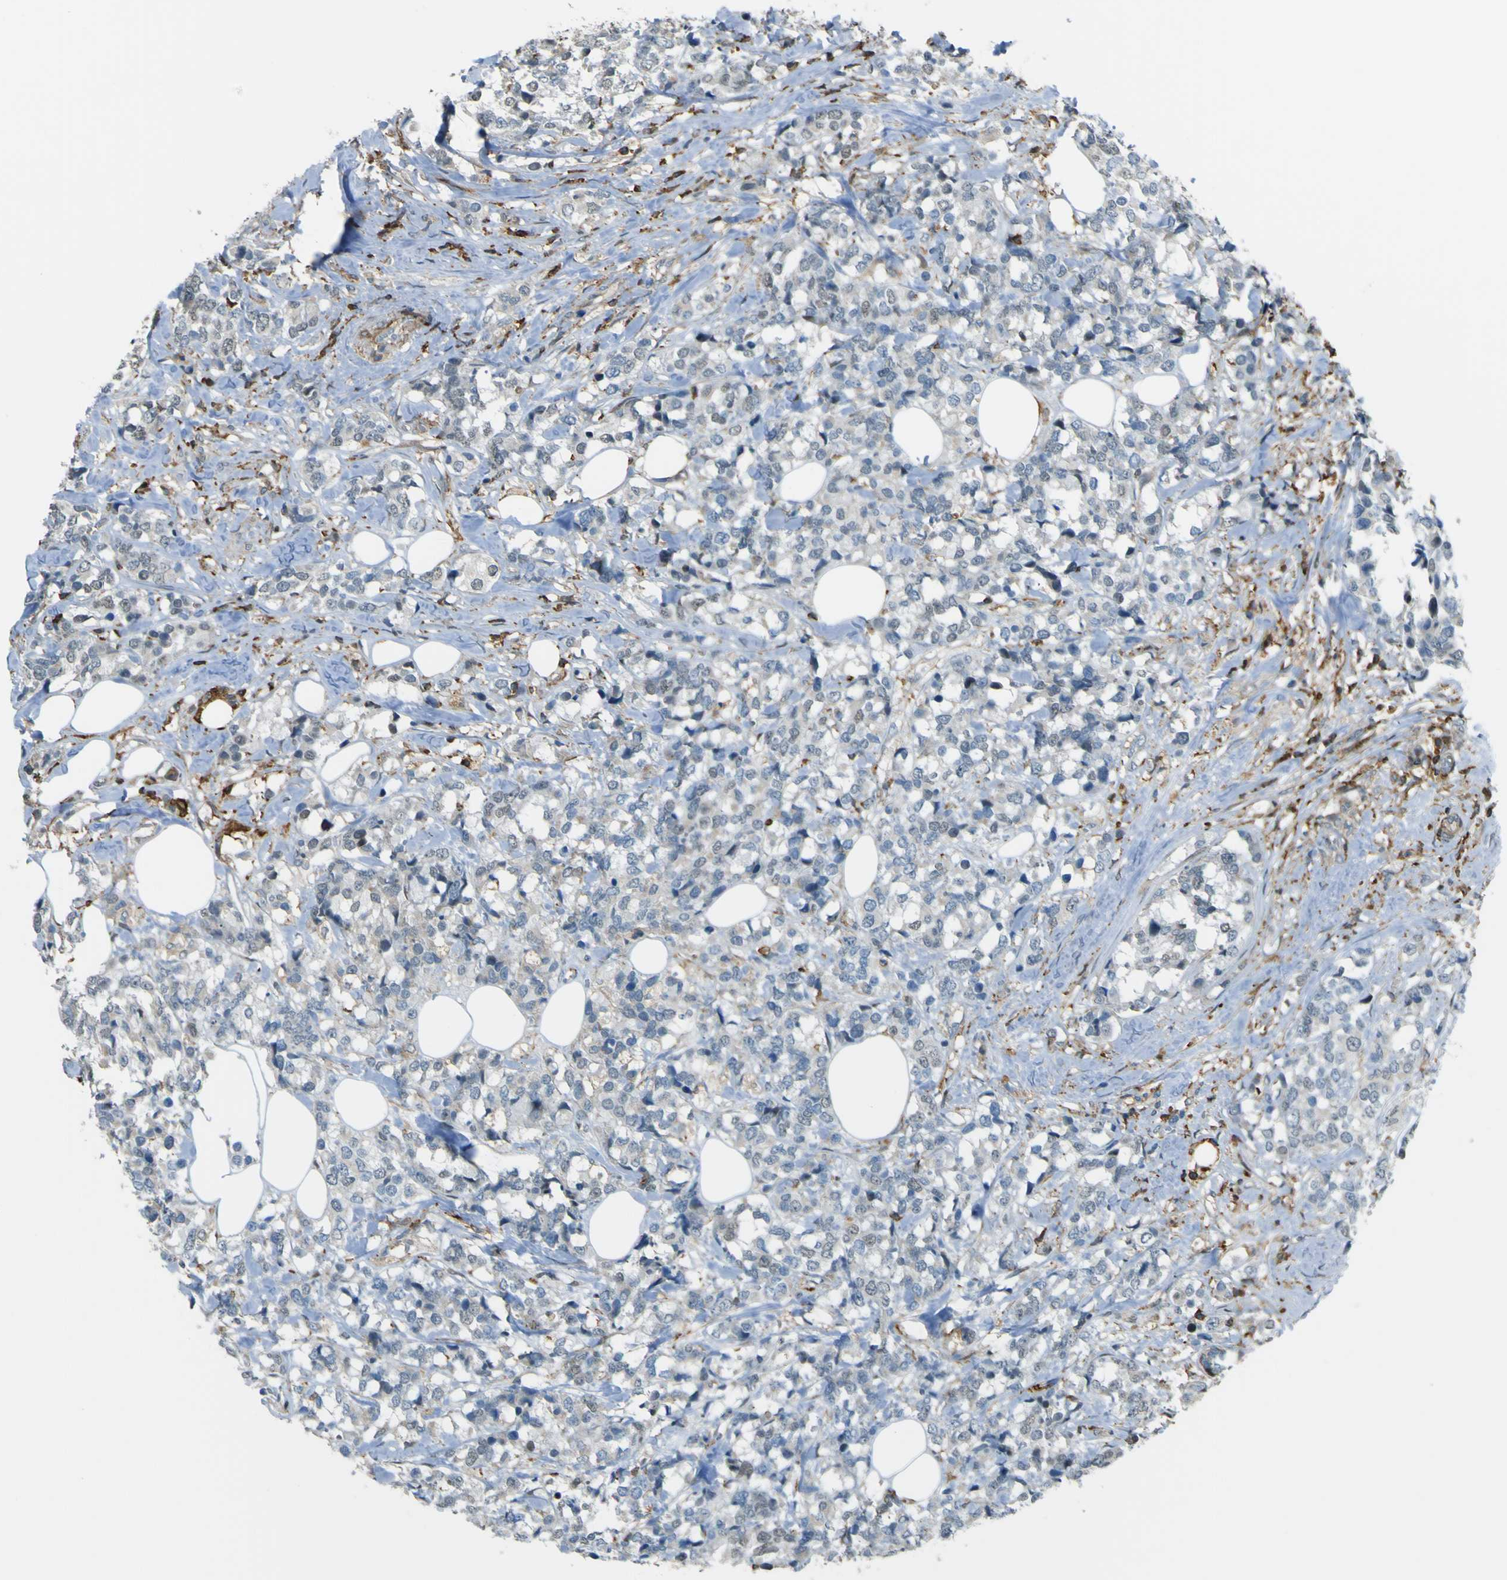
{"staining": {"intensity": "weak", "quantity": "<25%", "location": "nuclear"}, "tissue": "breast cancer", "cell_type": "Tumor cells", "image_type": "cancer", "snomed": [{"axis": "morphology", "description": "Lobular carcinoma"}, {"axis": "topography", "description": "Breast"}], "caption": "Human breast cancer (lobular carcinoma) stained for a protein using immunohistochemistry exhibits no expression in tumor cells.", "gene": "PCDHB5", "patient": {"sex": "female", "age": 59}}